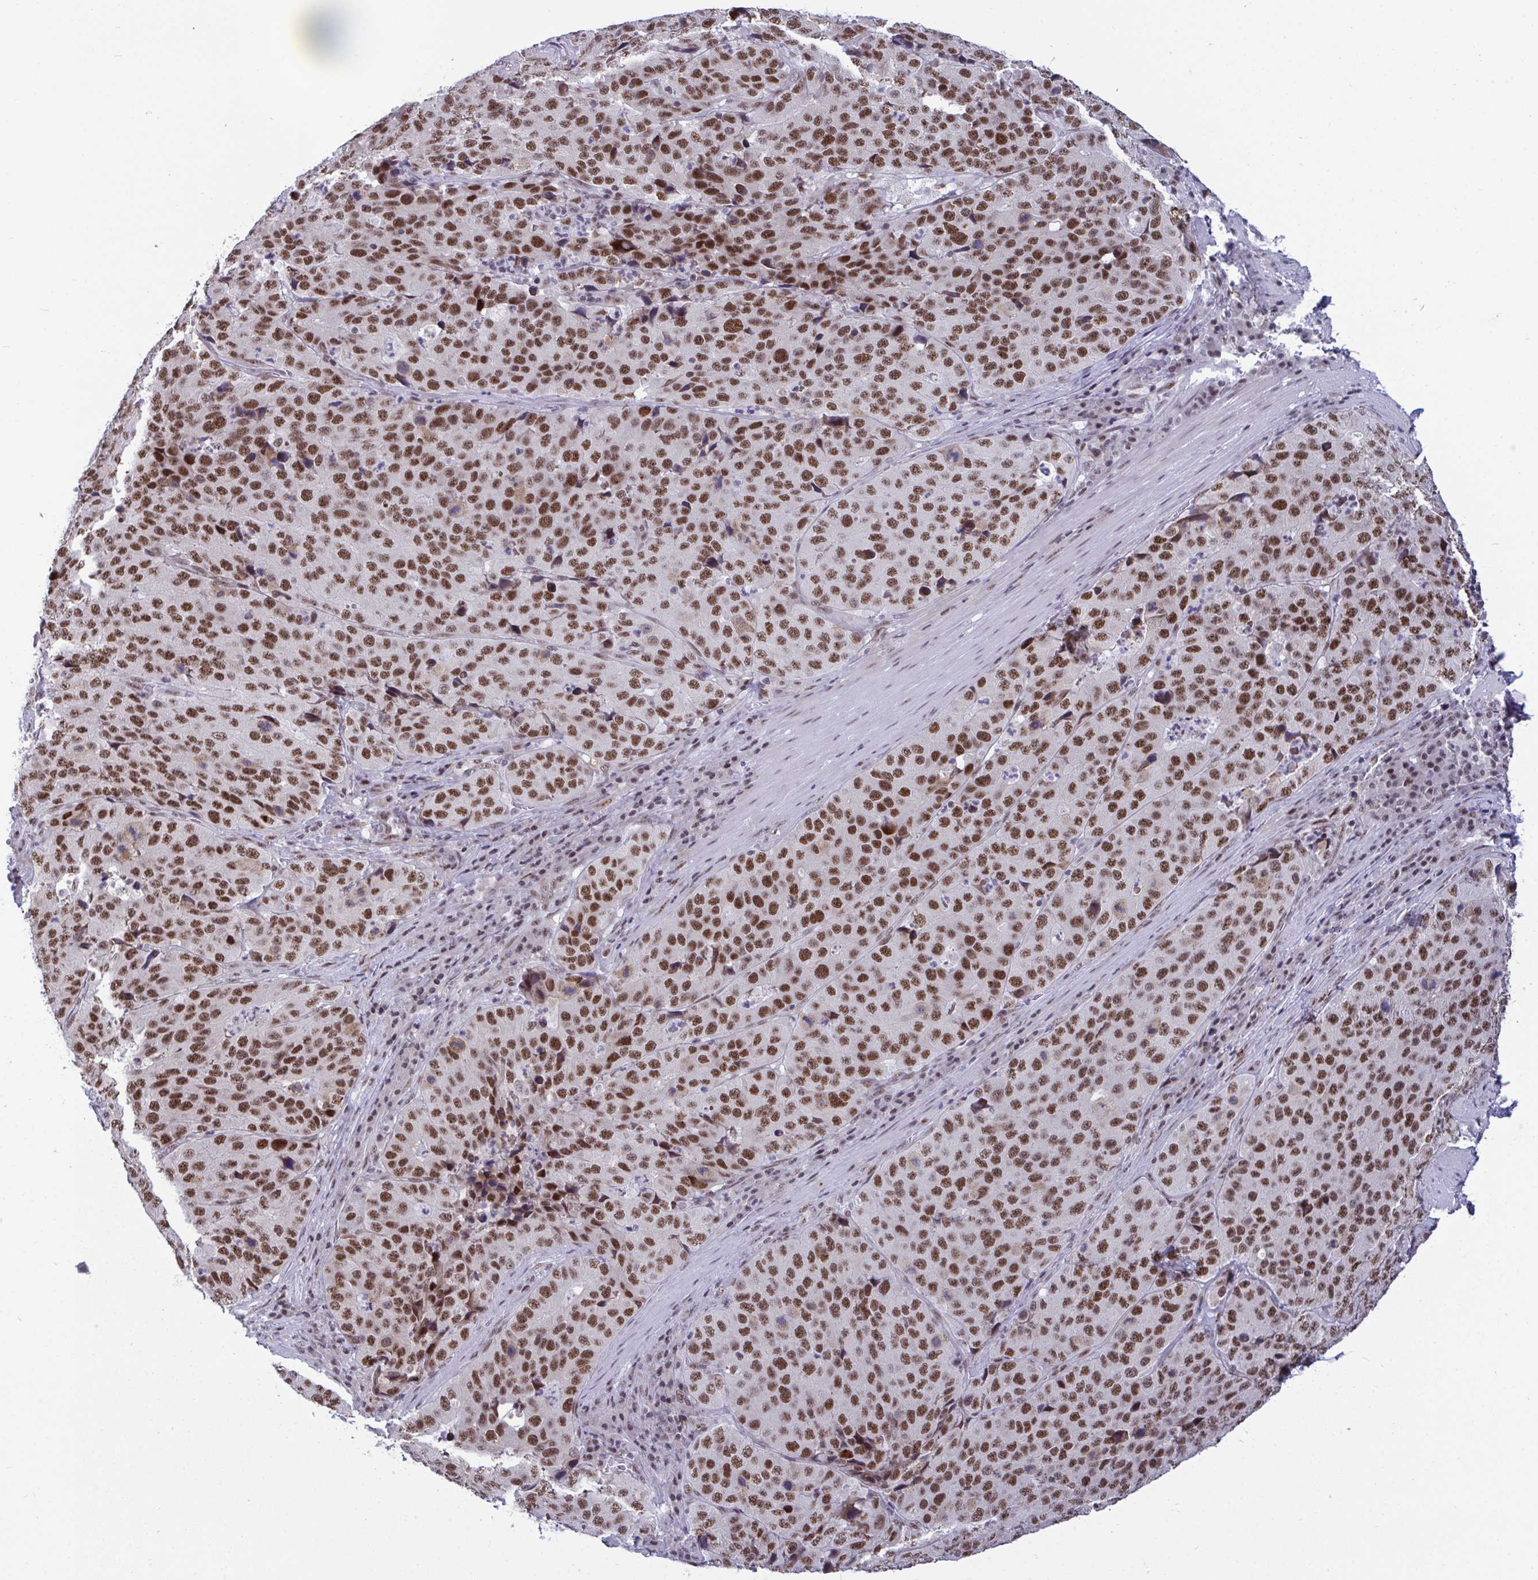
{"staining": {"intensity": "moderate", "quantity": ">75%", "location": "nuclear"}, "tissue": "stomach cancer", "cell_type": "Tumor cells", "image_type": "cancer", "snomed": [{"axis": "morphology", "description": "Adenocarcinoma, NOS"}, {"axis": "topography", "description": "Stomach"}], "caption": "Human stomach cancer stained with a brown dye exhibits moderate nuclear positive staining in about >75% of tumor cells.", "gene": "WBP11", "patient": {"sex": "male", "age": 71}}